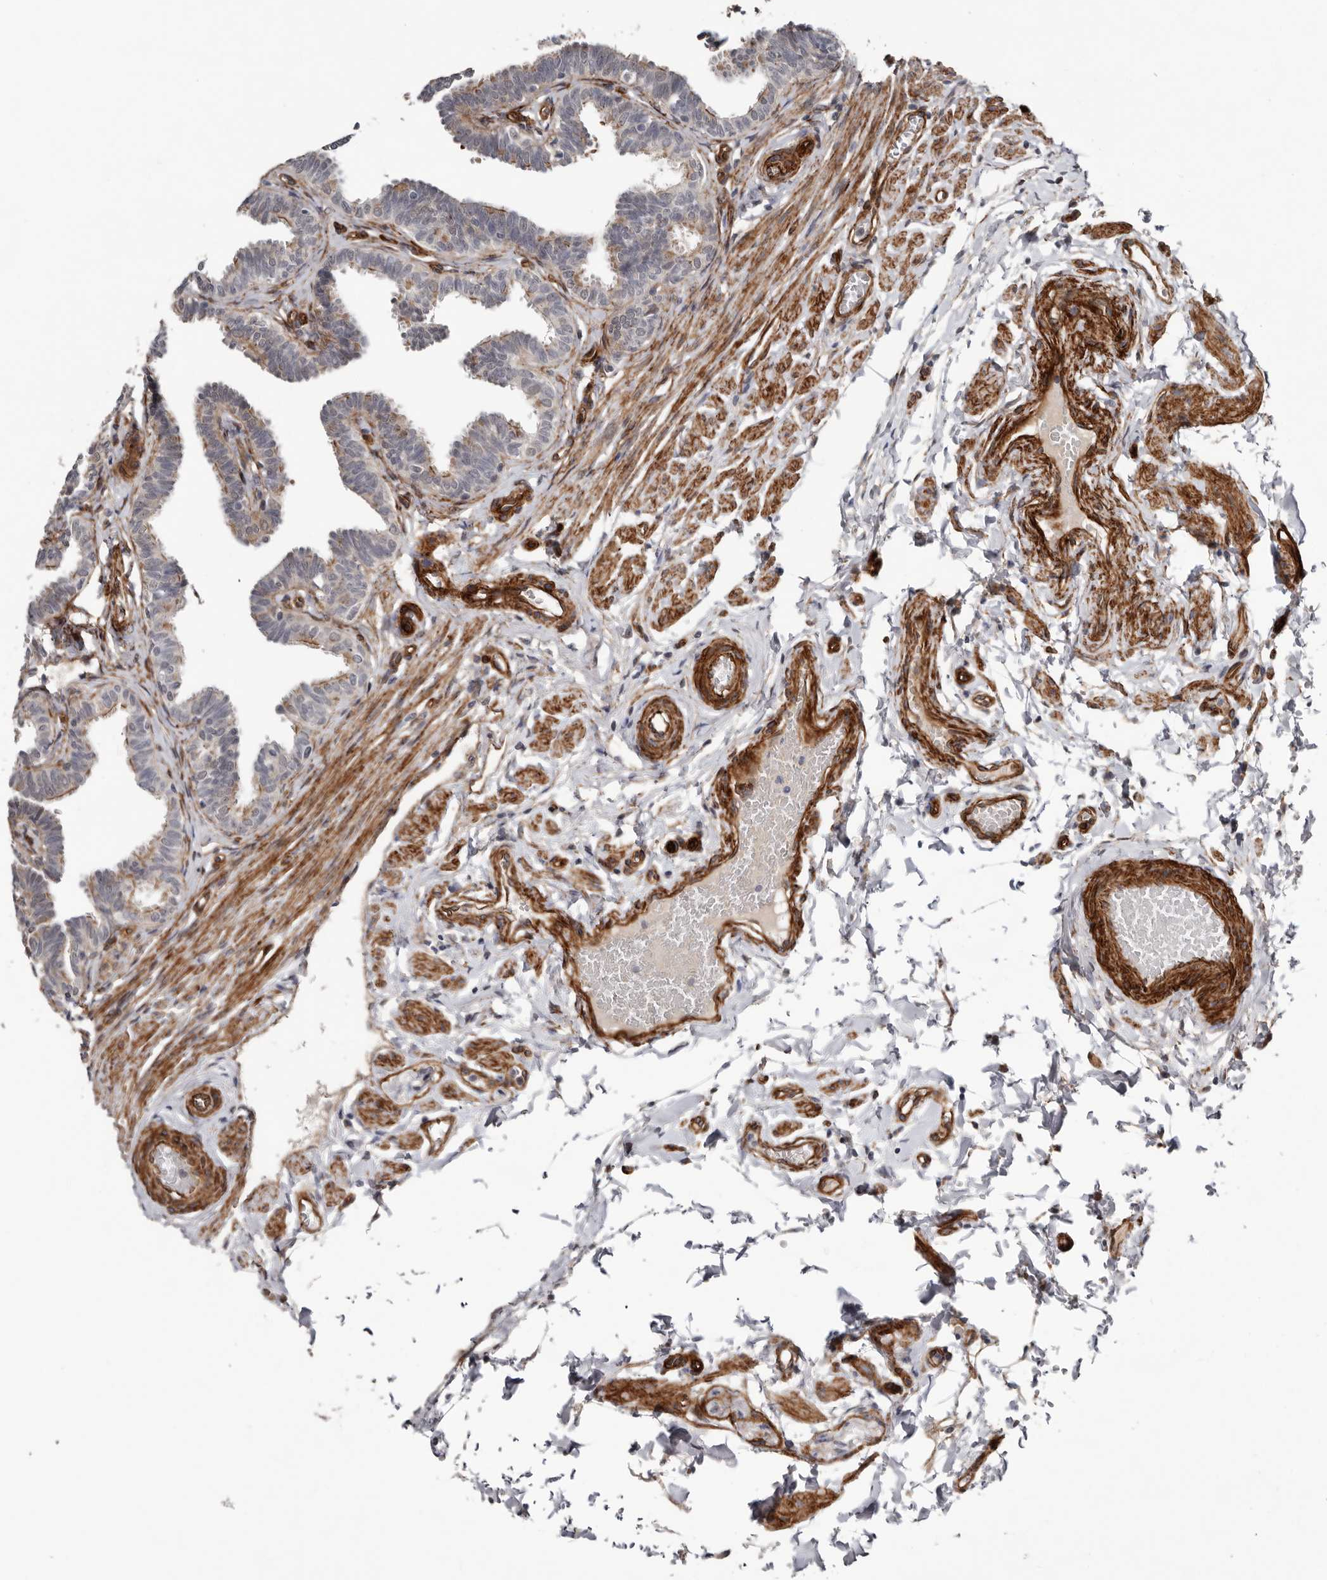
{"staining": {"intensity": "weak", "quantity": "25%-75%", "location": "cytoplasmic/membranous"}, "tissue": "fallopian tube", "cell_type": "Glandular cells", "image_type": "normal", "snomed": [{"axis": "morphology", "description": "Normal tissue, NOS"}, {"axis": "topography", "description": "Fallopian tube"}, {"axis": "topography", "description": "Ovary"}], "caption": "Weak cytoplasmic/membranous protein expression is identified in about 25%-75% of glandular cells in fallopian tube. (Stains: DAB in brown, nuclei in blue, Microscopy: brightfield microscopy at high magnification).", "gene": "RANBP17", "patient": {"sex": "female", "age": 23}}